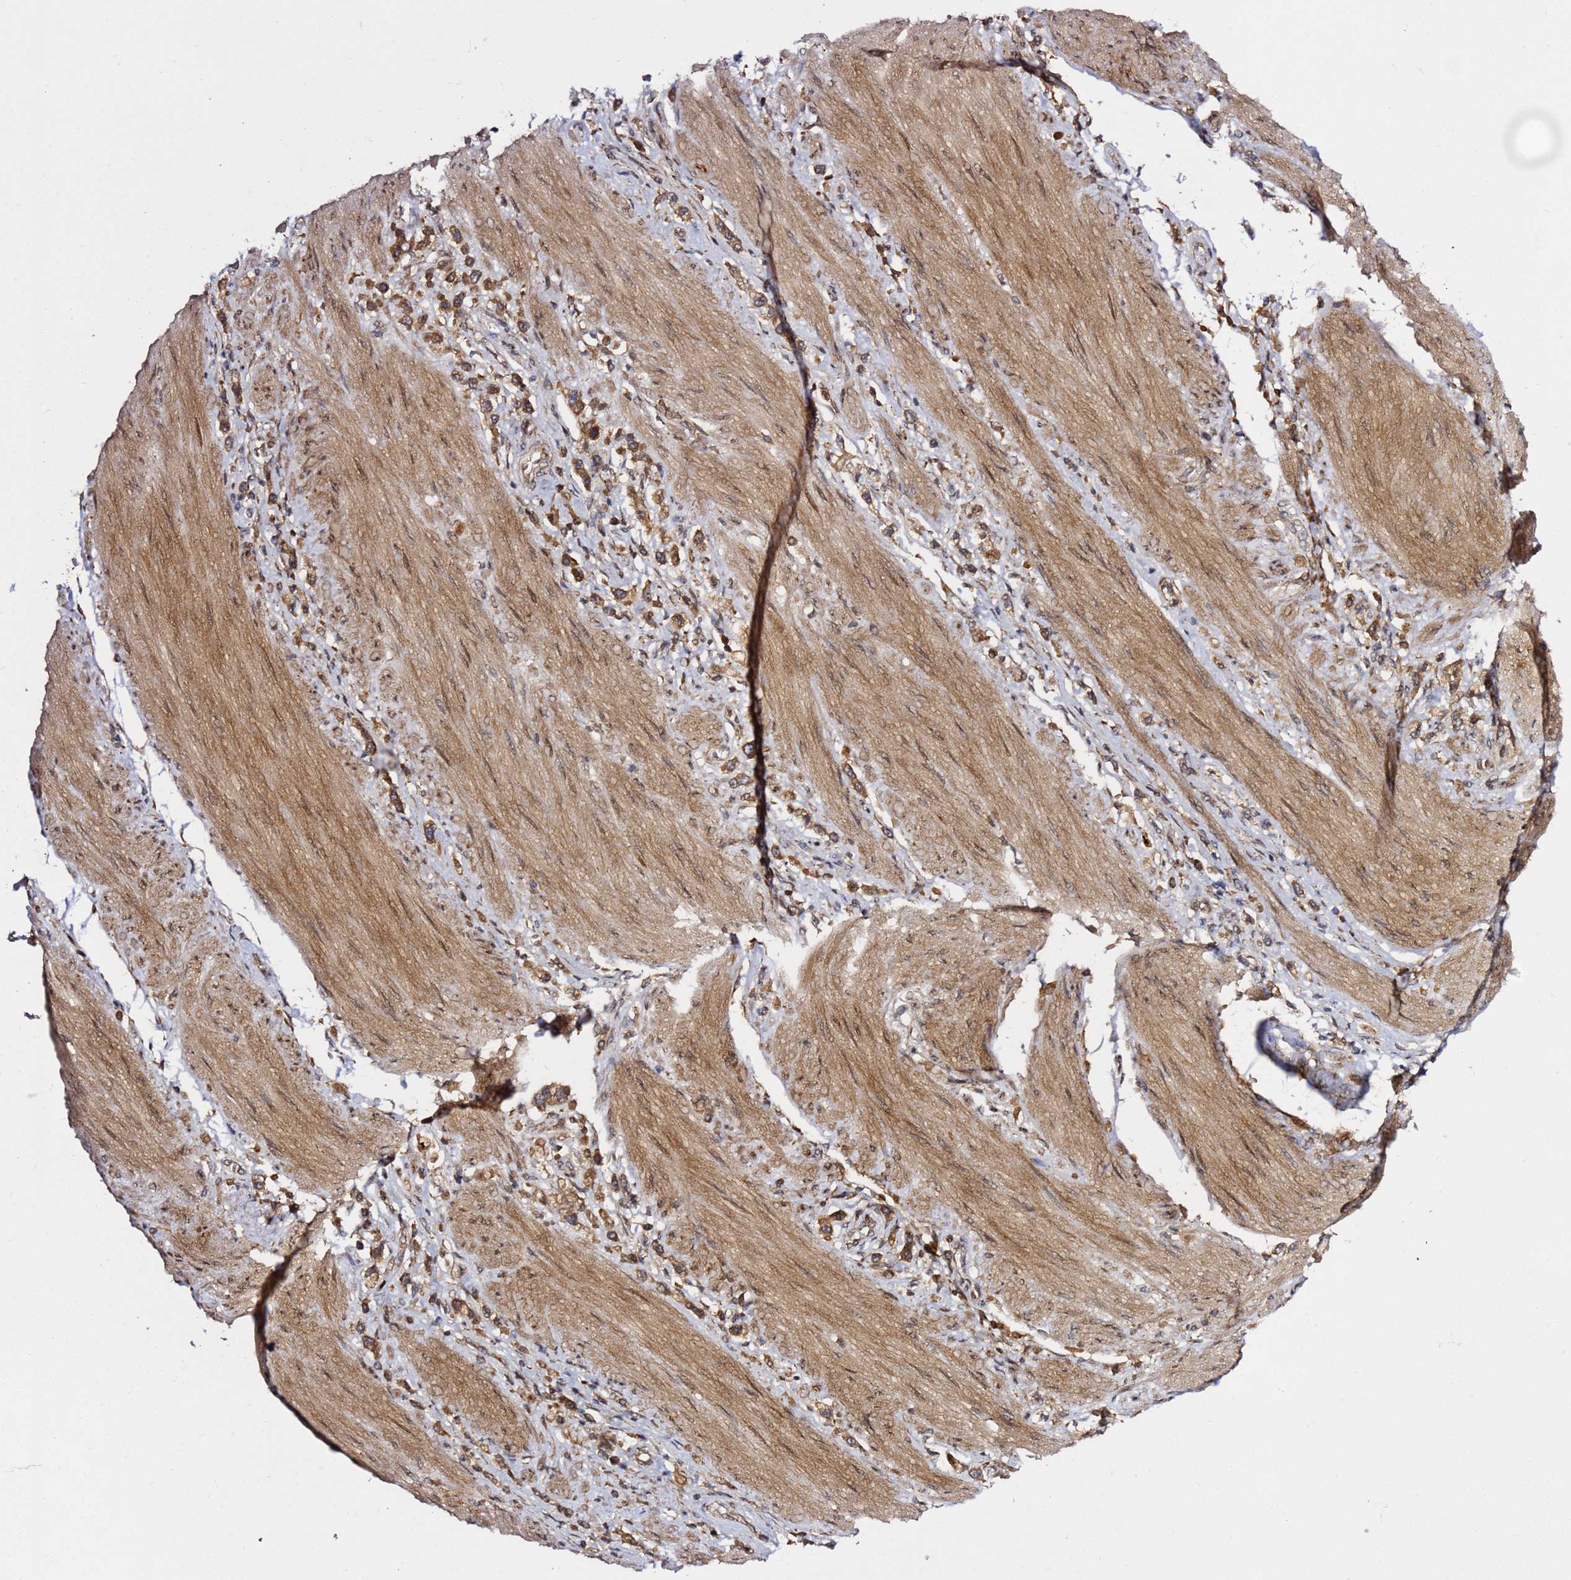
{"staining": {"intensity": "moderate", "quantity": ">75%", "location": "cytoplasmic/membranous"}, "tissue": "stomach cancer", "cell_type": "Tumor cells", "image_type": "cancer", "snomed": [{"axis": "morphology", "description": "Adenocarcinoma, NOS"}, {"axis": "topography", "description": "Stomach"}], "caption": "Stomach adenocarcinoma was stained to show a protein in brown. There is medium levels of moderate cytoplasmic/membranous positivity in approximately >75% of tumor cells.", "gene": "PRKAB2", "patient": {"sex": "female", "age": 65}}